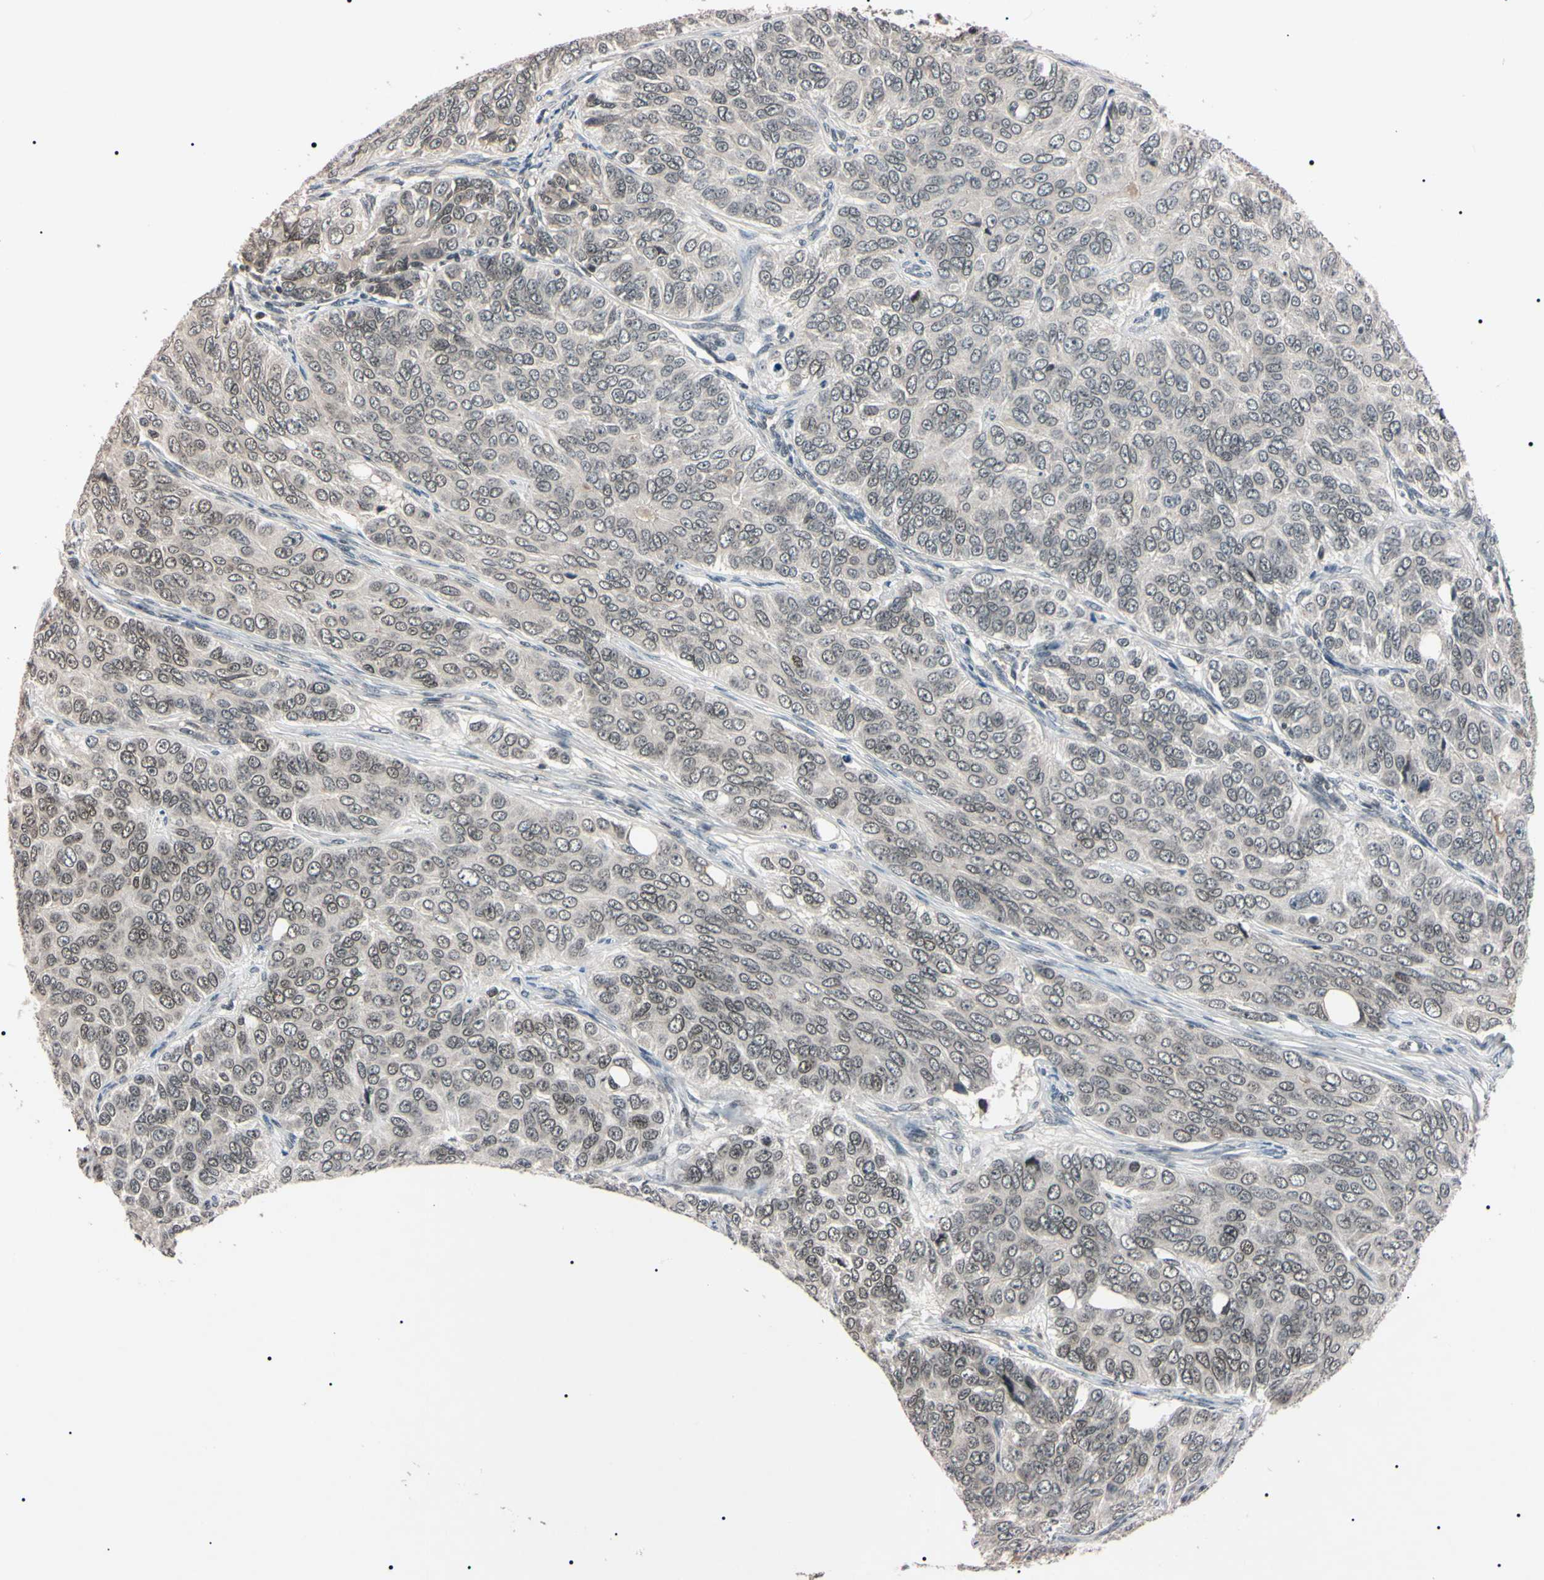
{"staining": {"intensity": "negative", "quantity": "none", "location": "none"}, "tissue": "ovarian cancer", "cell_type": "Tumor cells", "image_type": "cancer", "snomed": [{"axis": "morphology", "description": "Carcinoma, endometroid"}, {"axis": "topography", "description": "Ovary"}], "caption": "Immunohistochemistry of endometroid carcinoma (ovarian) displays no staining in tumor cells. The staining was performed using DAB to visualize the protein expression in brown, while the nuclei were stained in blue with hematoxylin (Magnification: 20x).", "gene": "YY1", "patient": {"sex": "female", "age": 51}}